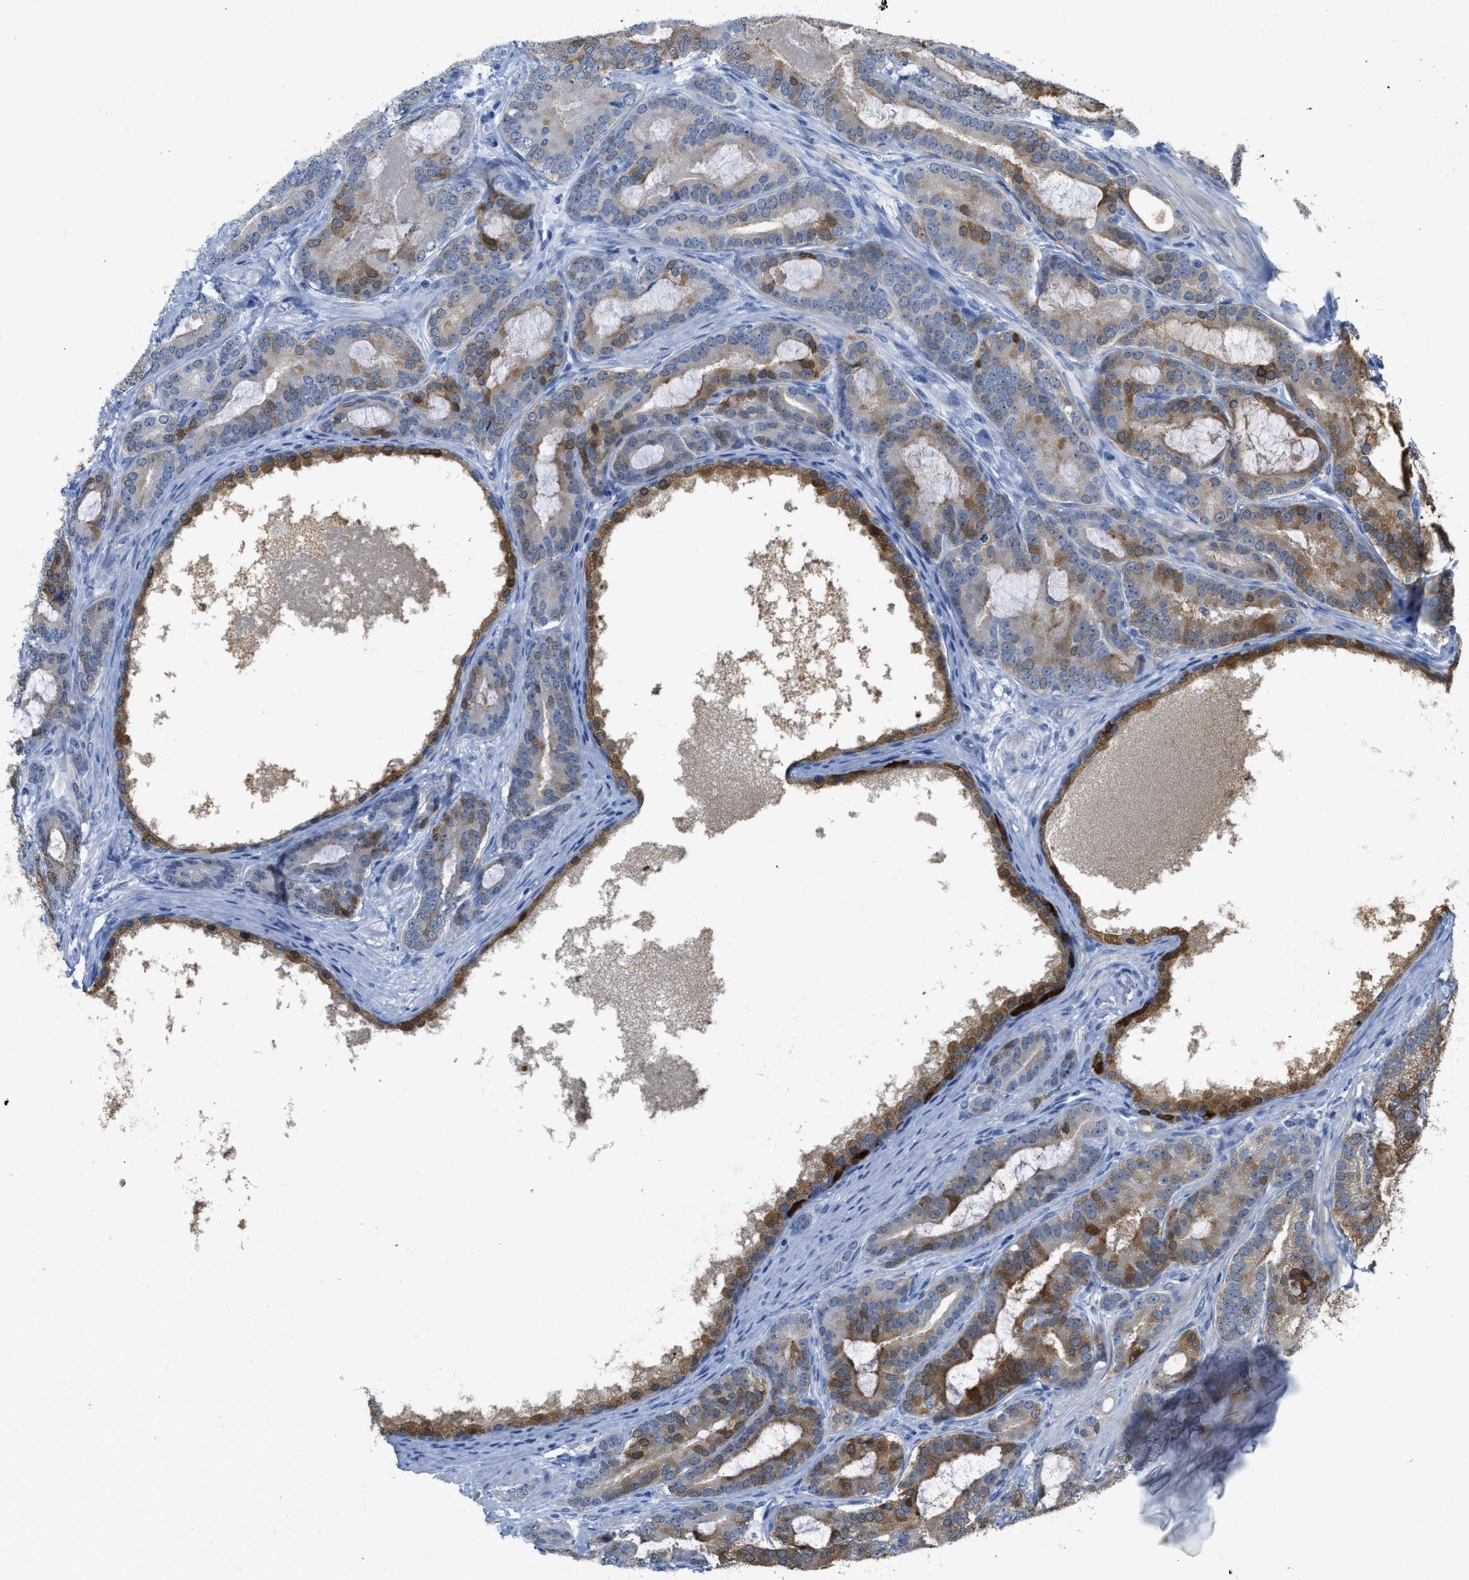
{"staining": {"intensity": "moderate", "quantity": "25%-75%", "location": "cytoplasmic/membranous"}, "tissue": "prostate cancer", "cell_type": "Tumor cells", "image_type": "cancer", "snomed": [{"axis": "morphology", "description": "Adenocarcinoma, High grade"}, {"axis": "topography", "description": "Prostate"}], "caption": "Immunohistochemical staining of prostate cancer displays medium levels of moderate cytoplasmic/membranous protein expression in approximately 25%-75% of tumor cells. Nuclei are stained in blue.", "gene": "CRYM", "patient": {"sex": "male", "age": 60}}